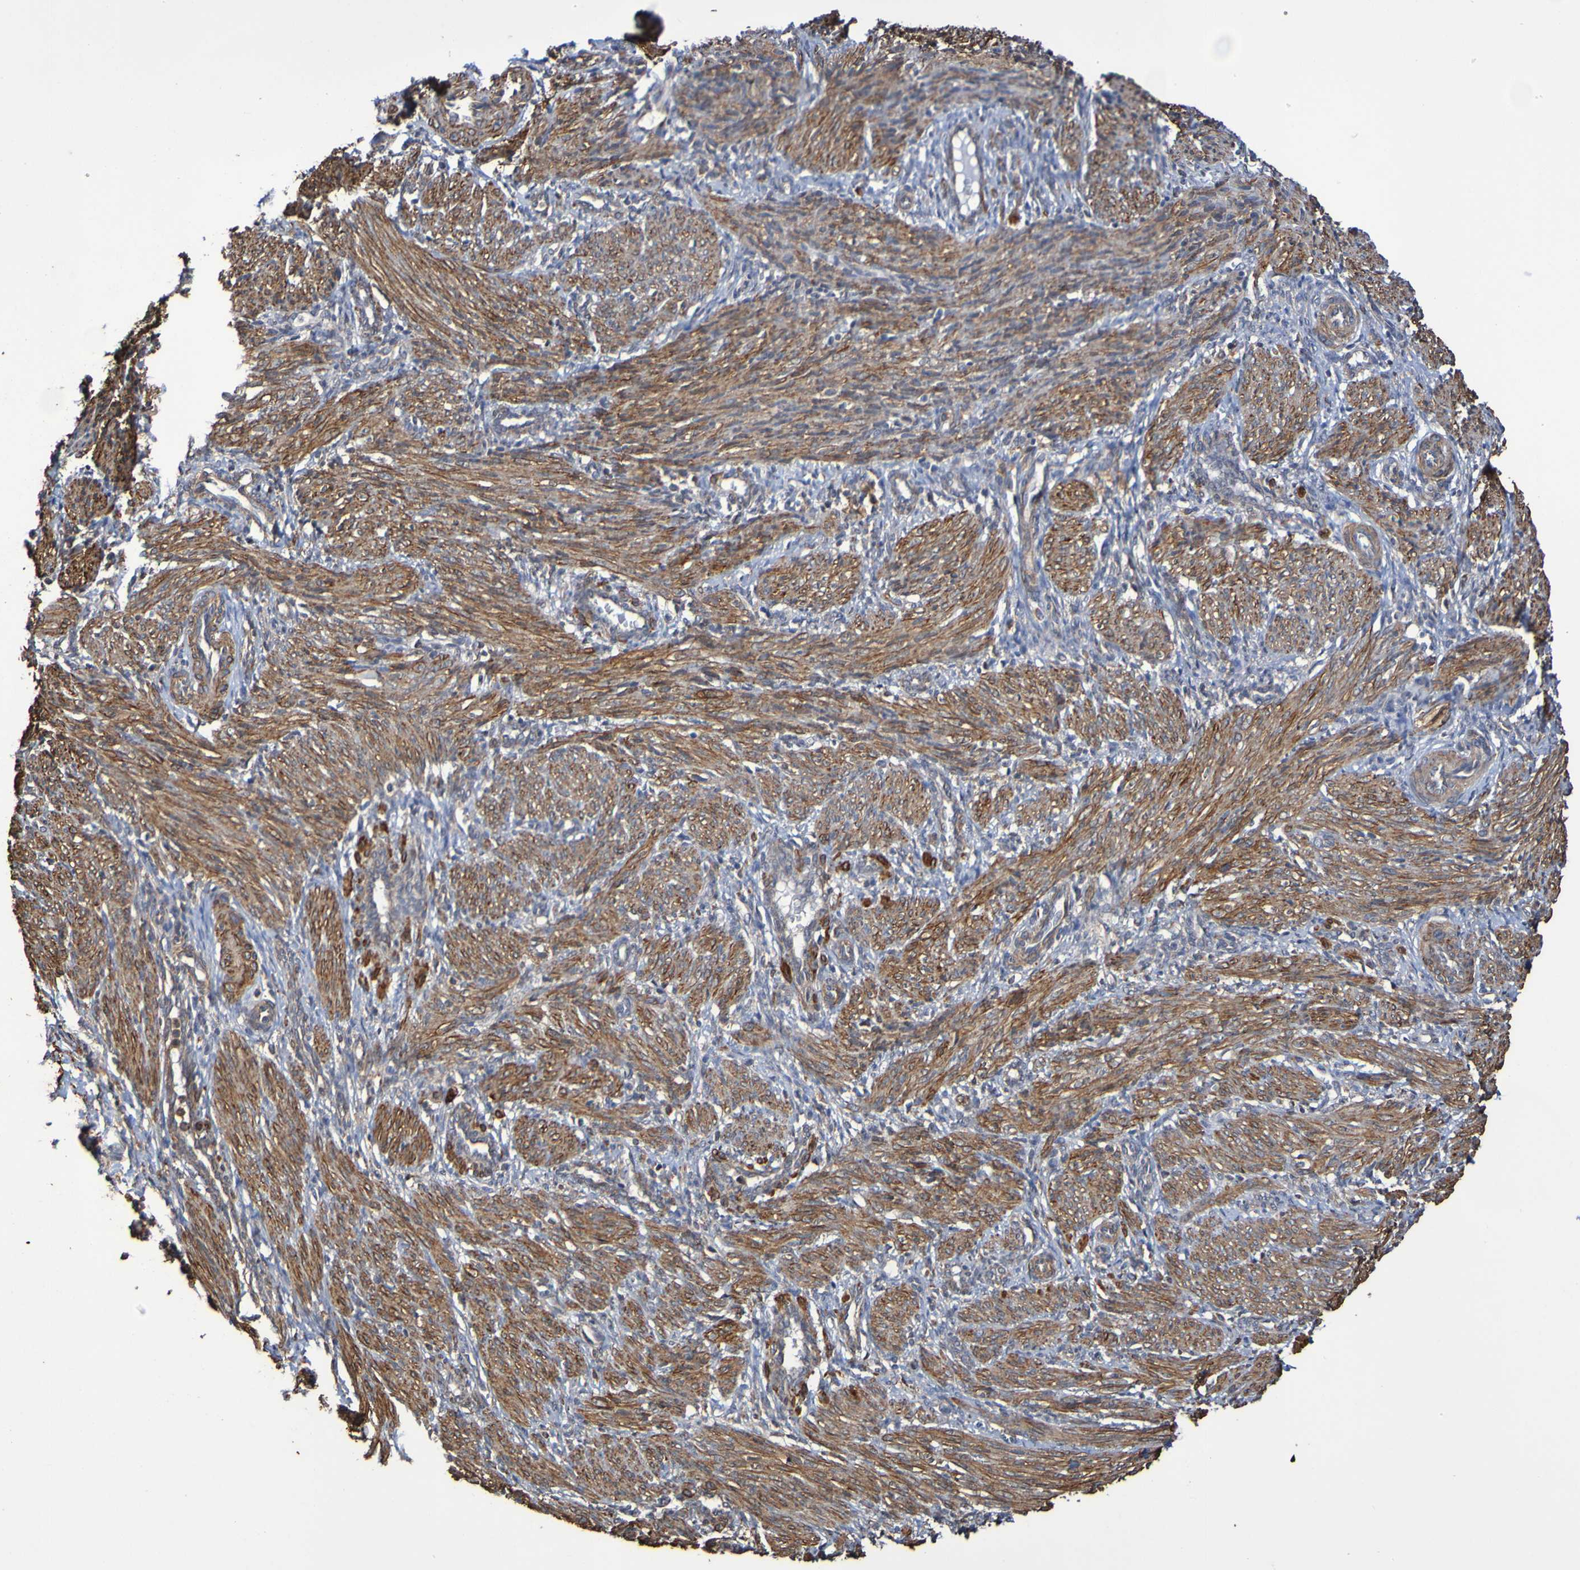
{"staining": {"intensity": "strong", "quantity": ">75%", "location": "cytoplasmic/membranous"}, "tissue": "smooth muscle", "cell_type": "Smooth muscle cells", "image_type": "normal", "snomed": [{"axis": "morphology", "description": "Normal tissue, NOS"}, {"axis": "topography", "description": "Endometrium"}], "caption": "There is high levels of strong cytoplasmic/membranous staining in smooth muscle cells of unremarkable smooth muscle, as demonstrated by immunohistochemical staining (brown color).", "gene": "RAB11A", "patient": {"sex": "female", "age": 33}}